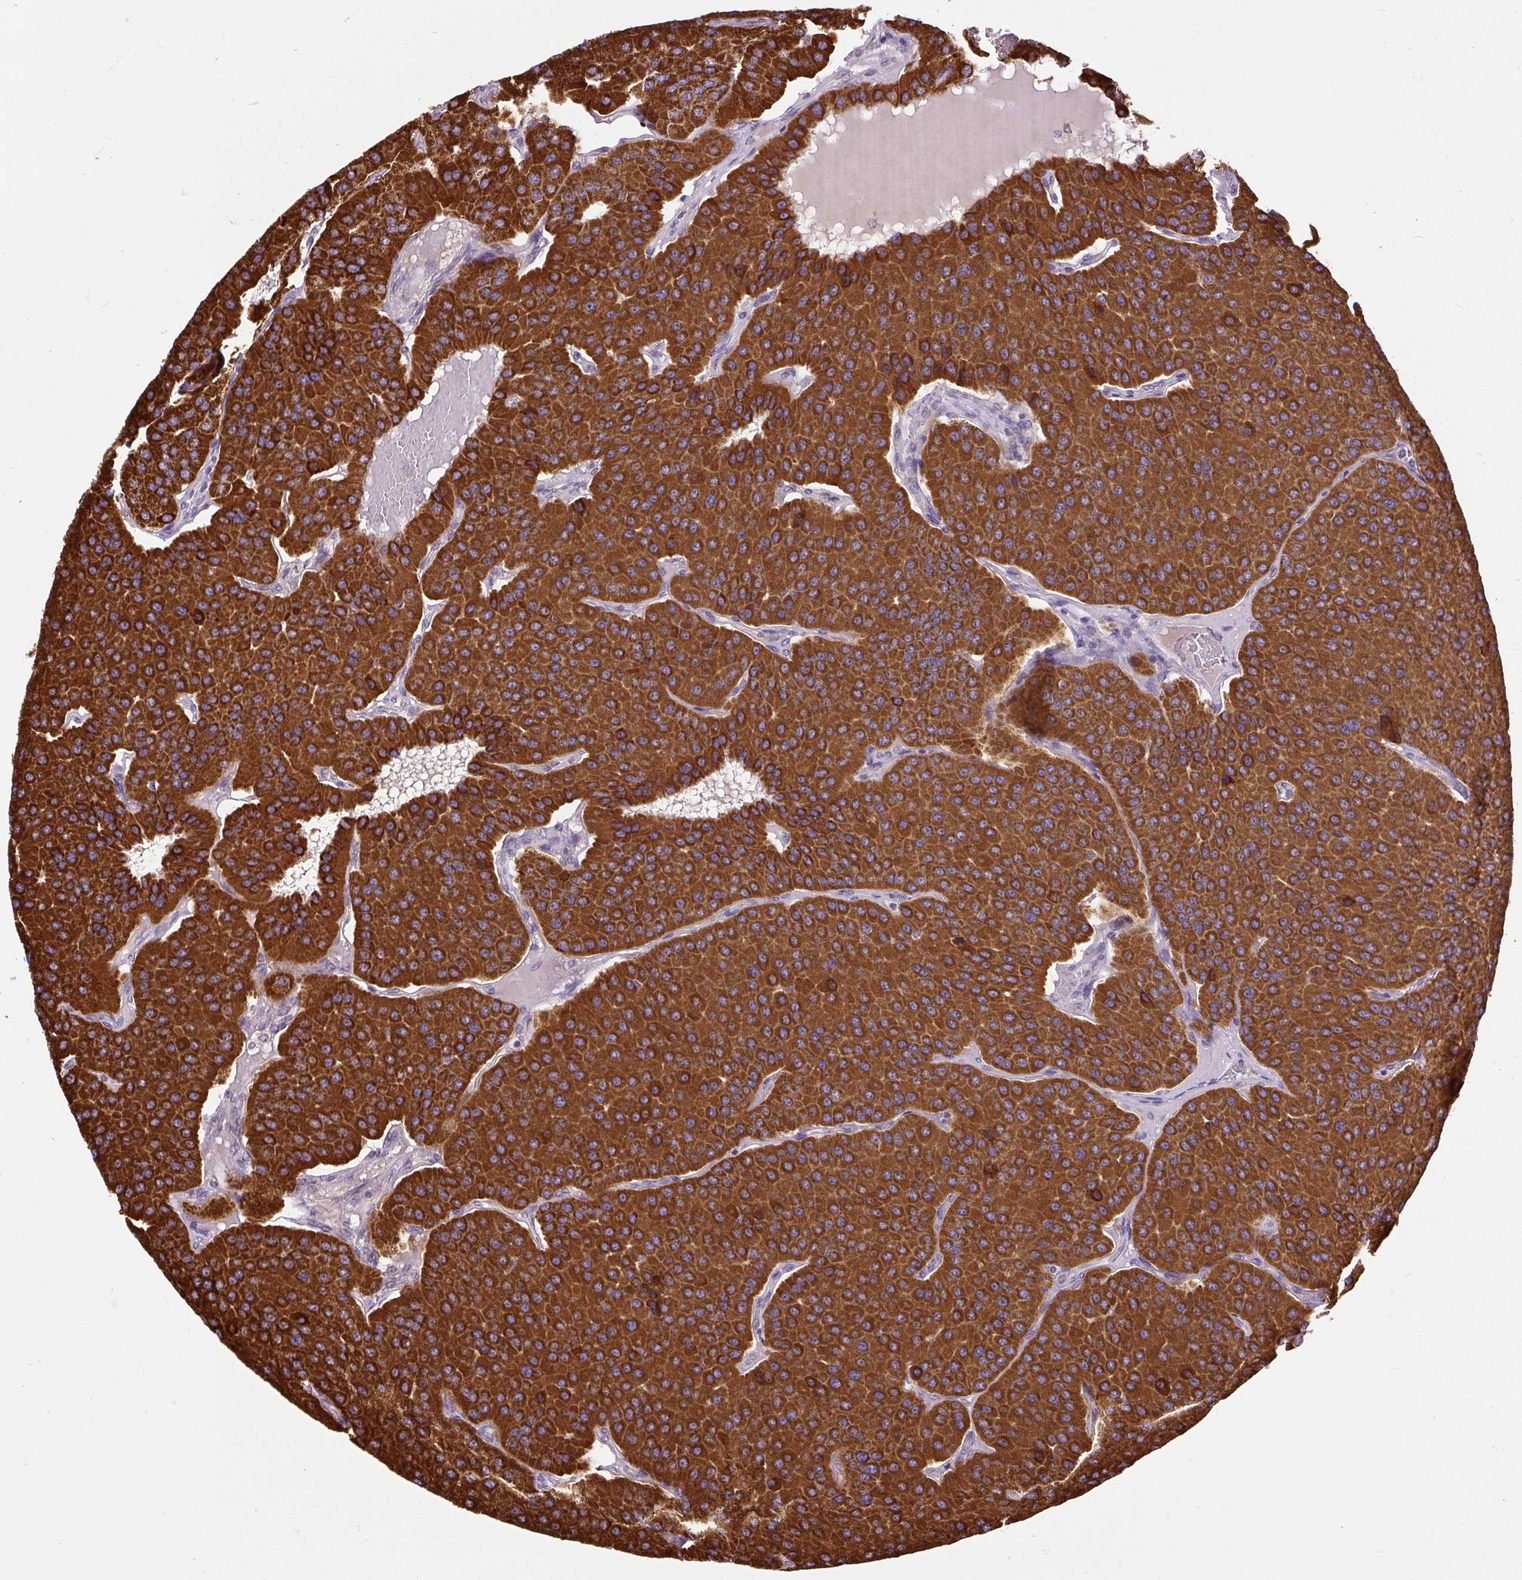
{"staining": {"intensity": "strong", "quantity": ">75%", "location": "cytoplasmic/membranous"}, "tissue": "parathyroid gland", "cell_type": "Glandular cells", "image_type": "normal", "snomed": [{"axis": "morphology", "description": "Normal tissue, NOS"}, {"axis": "morphology", "description": "Adenoma, NOS"}, {"axis": "topography", "description": "Parathyroid gland"}], "caption": "DAB immunohistochemical staining of benign human parathyroid gland displays strong cytoplasmic/membranous protein expression in about >75% of glandular cells. Using DAB (3,3'-diaminobenzidine) (brown) and hematoxylin (blue) stains, captured at high magnification using brightfield microscopy.", "gene": "TM2D3", "patient": {"sex": "female", "age": 86}}